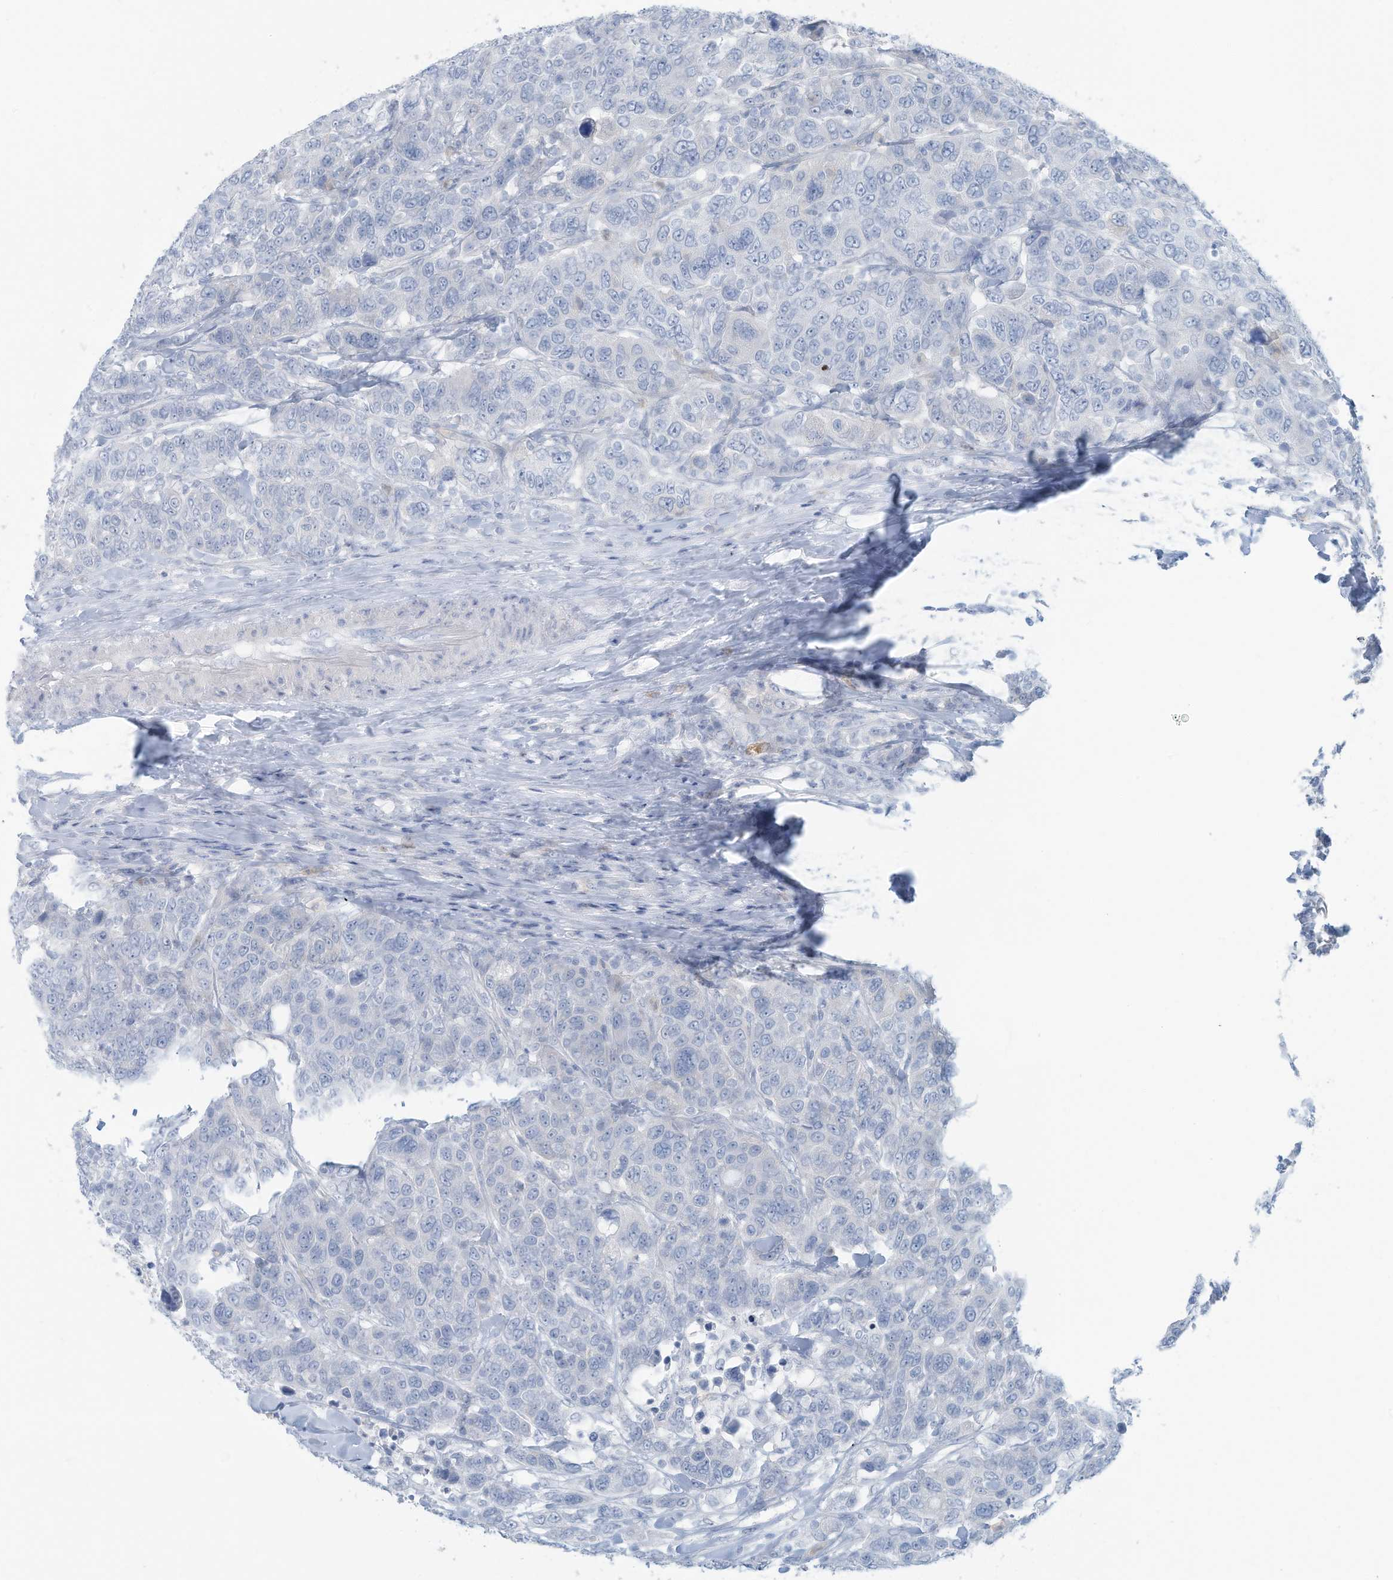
{"staining": {"intensity": "negative", "quantity": "none", "location": "none"}, "tissue": "breast cancer", "cell_type": "Tumor cells", "image_type": "cancer", "snomed": [{"axis": "morphology", "description": "Duct carcinoma"}, {"axis": "topography", "description": "Breast"}], "caption": "Human breast cancer (invasive ductal carcinoma) stained for a protein using immunohistochemistry (IHC) reveals no expression in tumor cells.", "gene": "ERI2", "patient": {"sex": "female", "age": 37}}